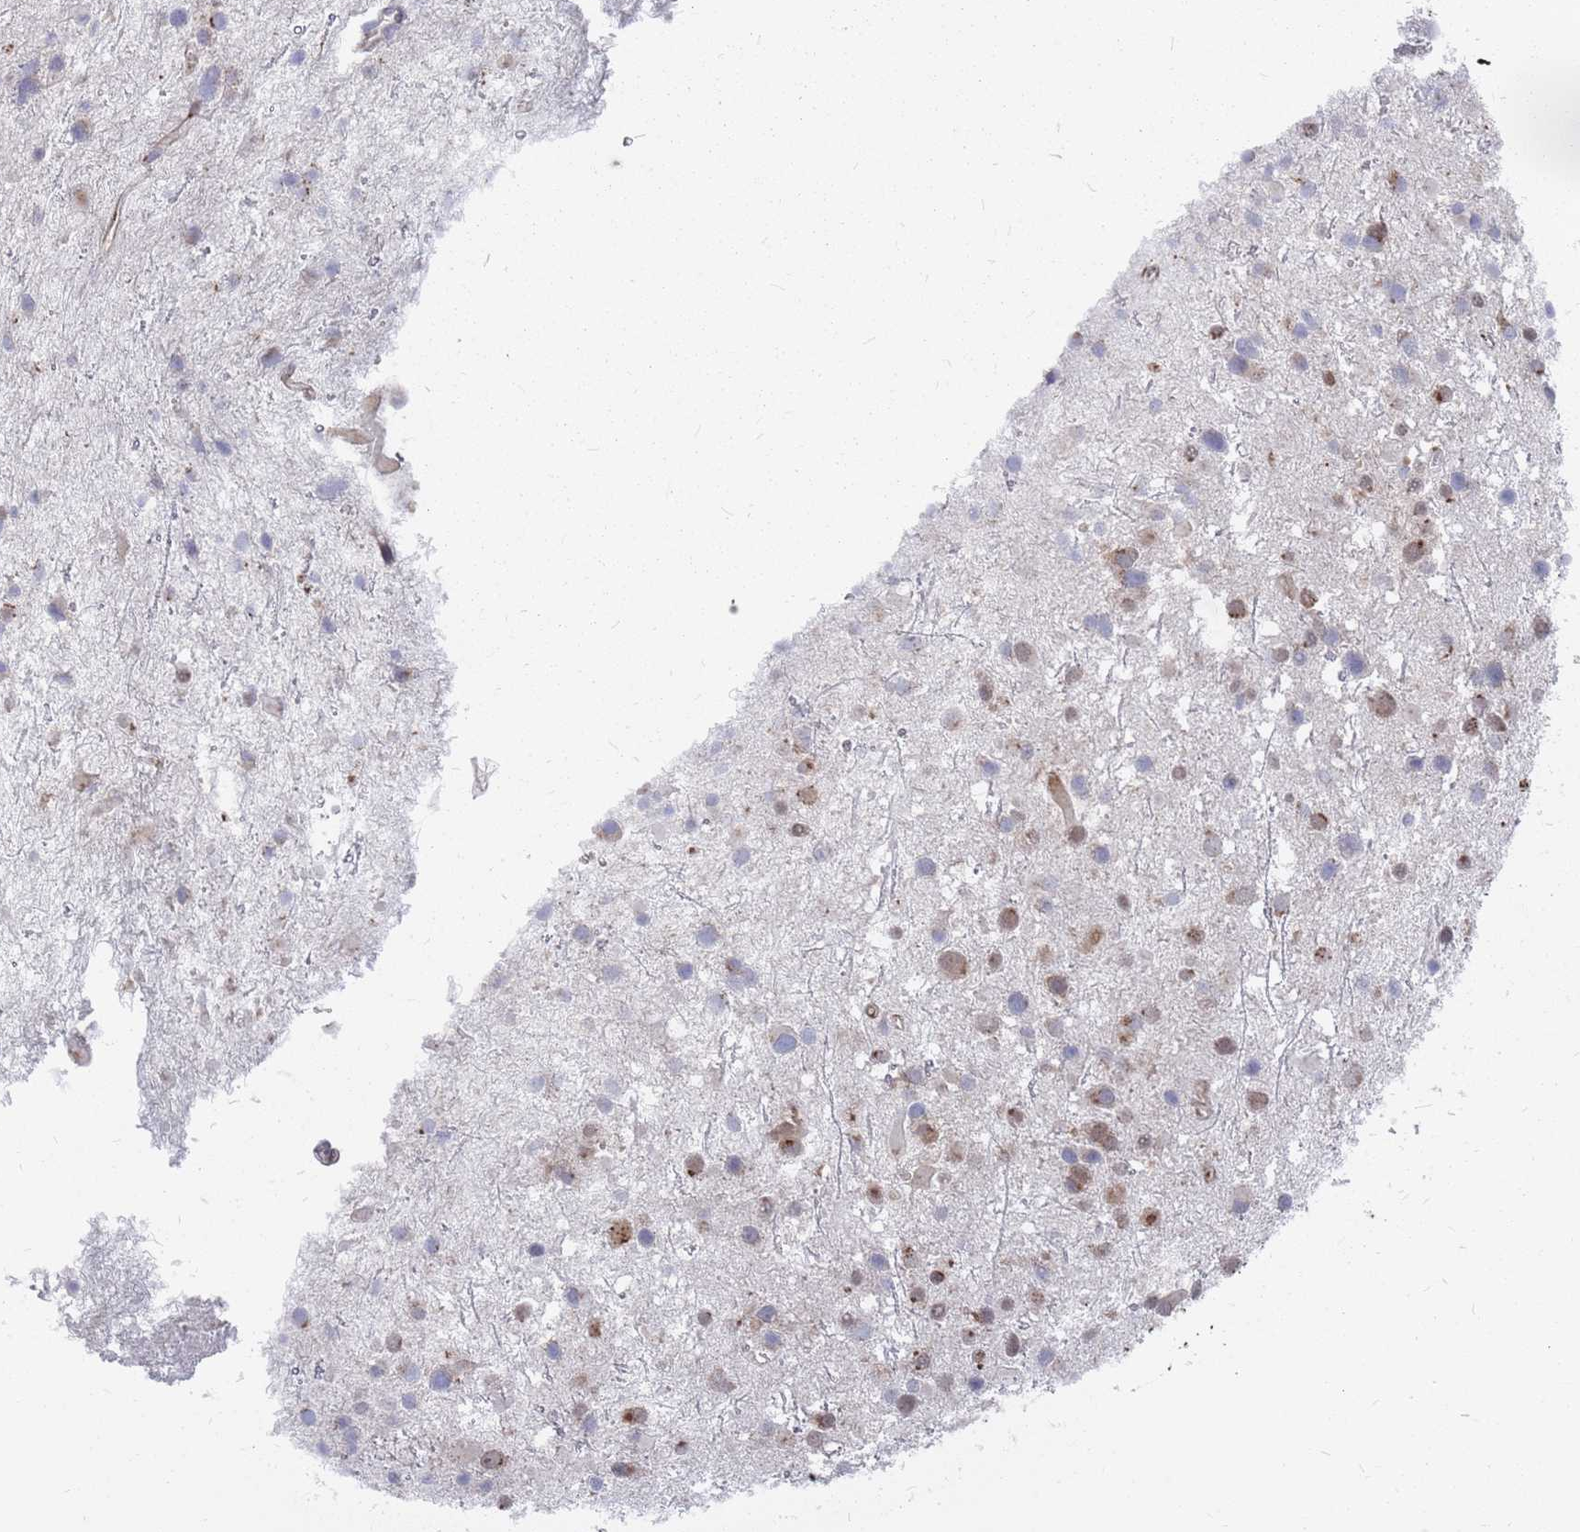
{"staining": {"intensity": "weak", "quantity": "25%-75%", "location": "cytoplasmic/membranous"}, "tissue": "glioma", "cell_type": "Tumor cells", "image_type": "cancer", "snomed": [{"axis": "morphology", "description": "Glioma, malignant, Low grade"}, {"axis": "topography", "description": "Brain"}], "caption": "The immunohistochemical stain labels weak cytoplasmic/membranous positivity in tumor cells of malignant low-grade glioma tissue.", "gene": "FMO4", "patient": {"sex": "female", "age": 32}}